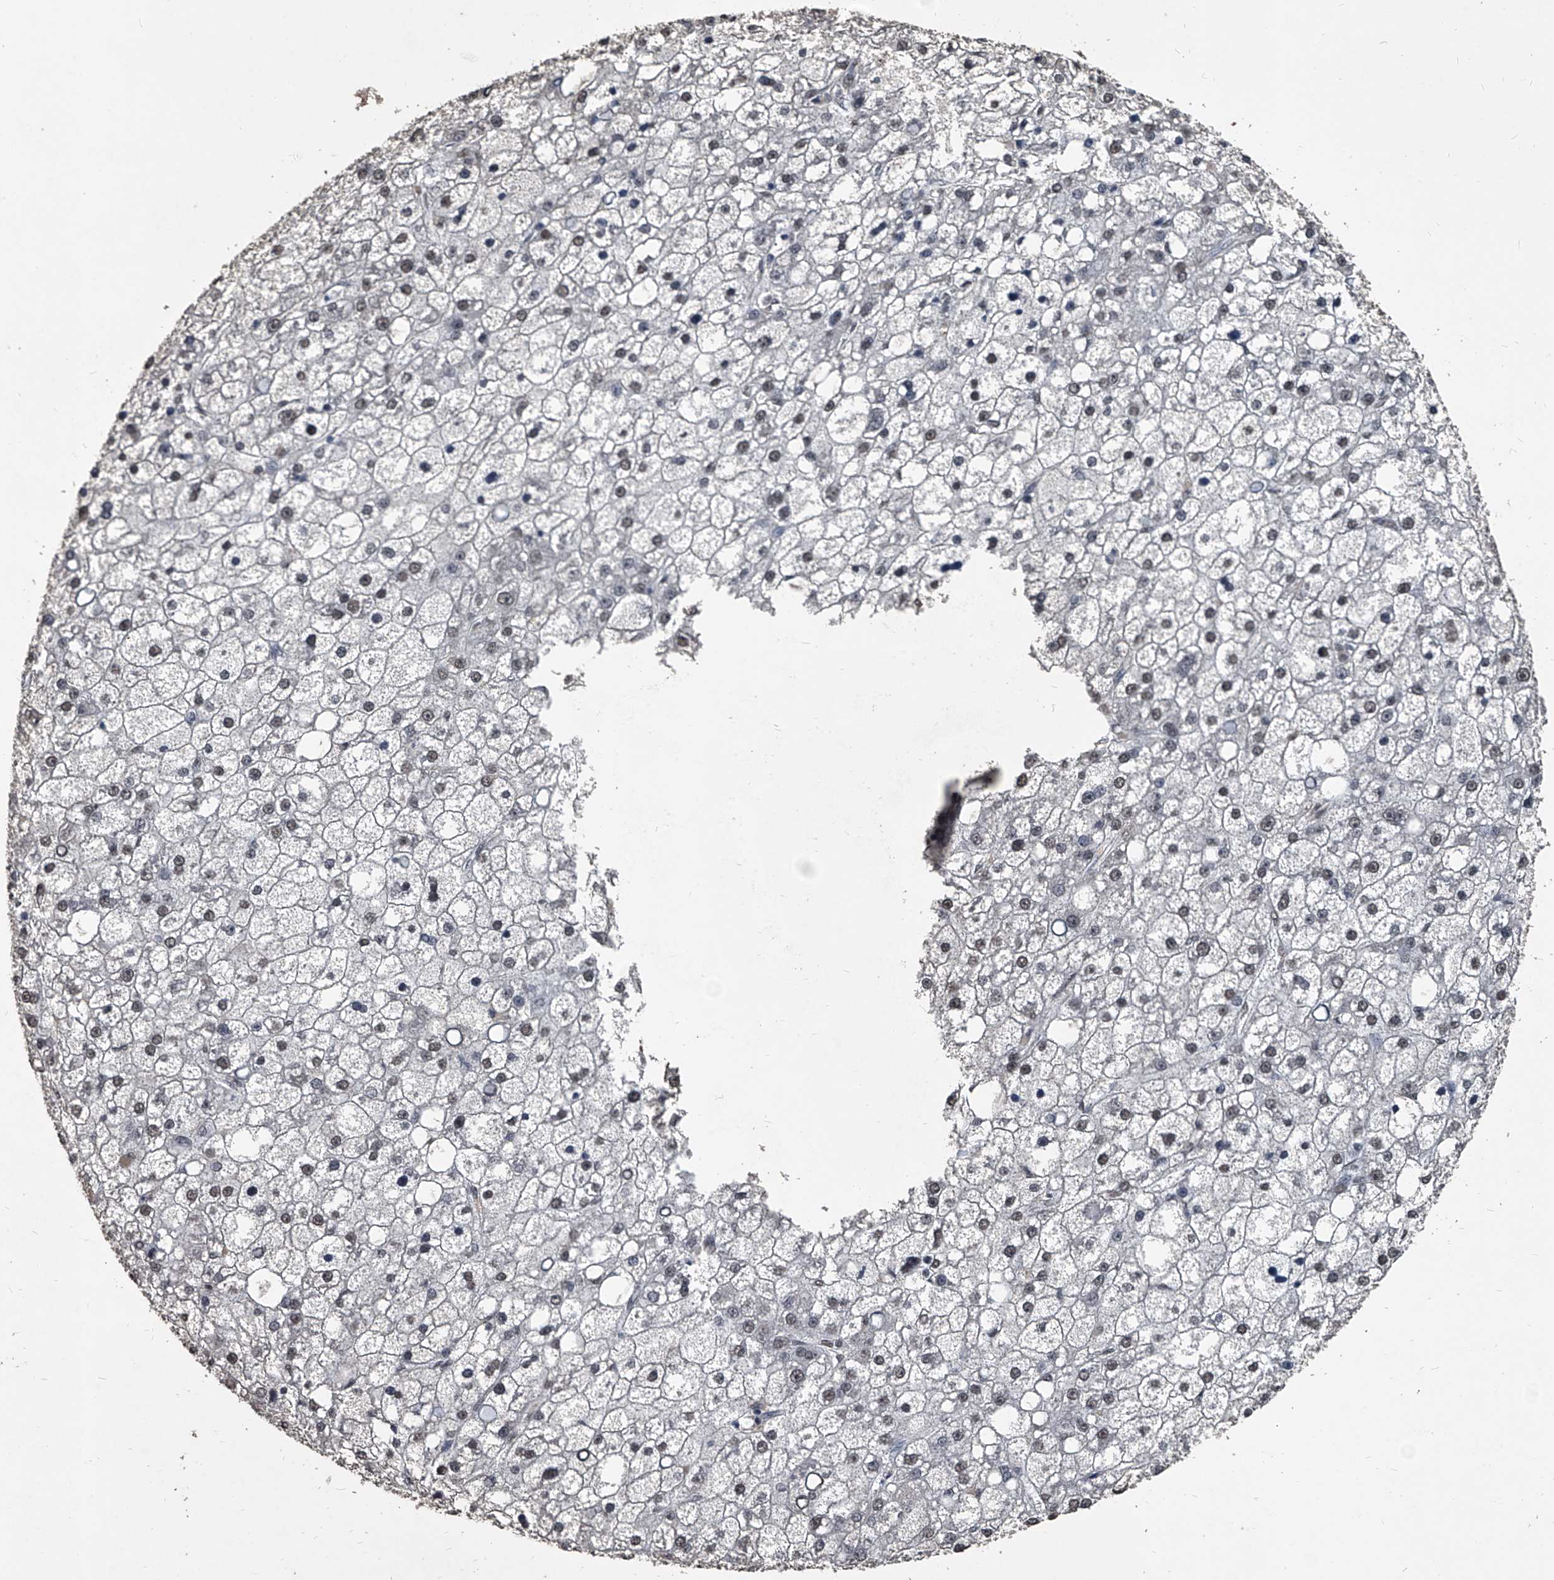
{"staining": {"intensity": "weak", "quantity": "<25%", "location": "nuclear"}, "tissue": "liver cancer", "cell_type": "Tumor cells", "image_type": "cancer", "snomed": [{"axis": "morphology", "description": "Carcinoma, Hepatocellular, NOS"}, {"axis": "topography", "description": "Liver"}], "caption": "This is an immunohistochemistry image of liver cancer. There is no staining in tumor cells.", "gene": "MATR3", "patient": {"sex": "male", "age": 67}}